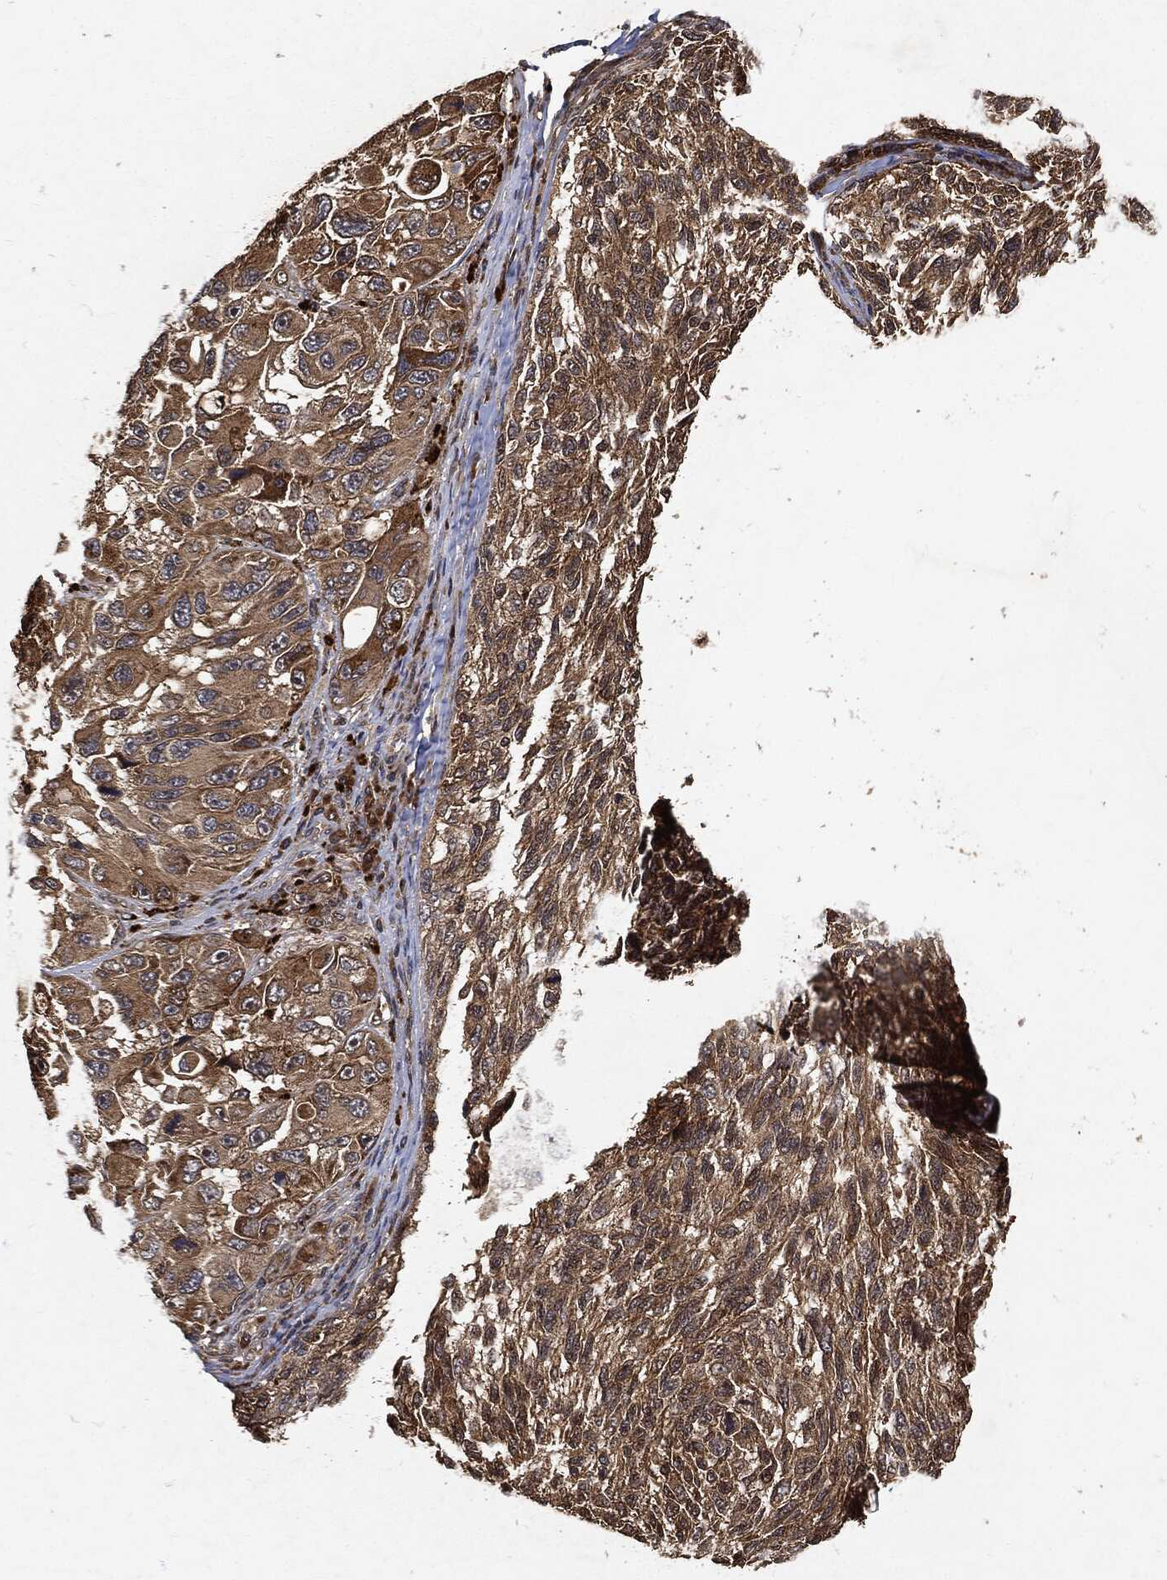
{"staining": {"intensity": "moderate", "quantity": ">75%", "location": "cytoplasmic/membranous"}, "tissue": "melanoma", "cell_type": "Tumor cells", "image_type": "cancer", "snomed": [{"axis": "morphology", "description": "Malignant melanoma, NOS"}, {"axis": "topography", "description": "Skin"}], "caption": "A histopathology image showing moderate cytoplasmic/membranous positivity in approximately >75% of tumor cells in malignant melanoma, as visualized by brown immunohistochemical staining.", "gene": "ZNF226", "patient": {"sex": "female", "age": 73}}